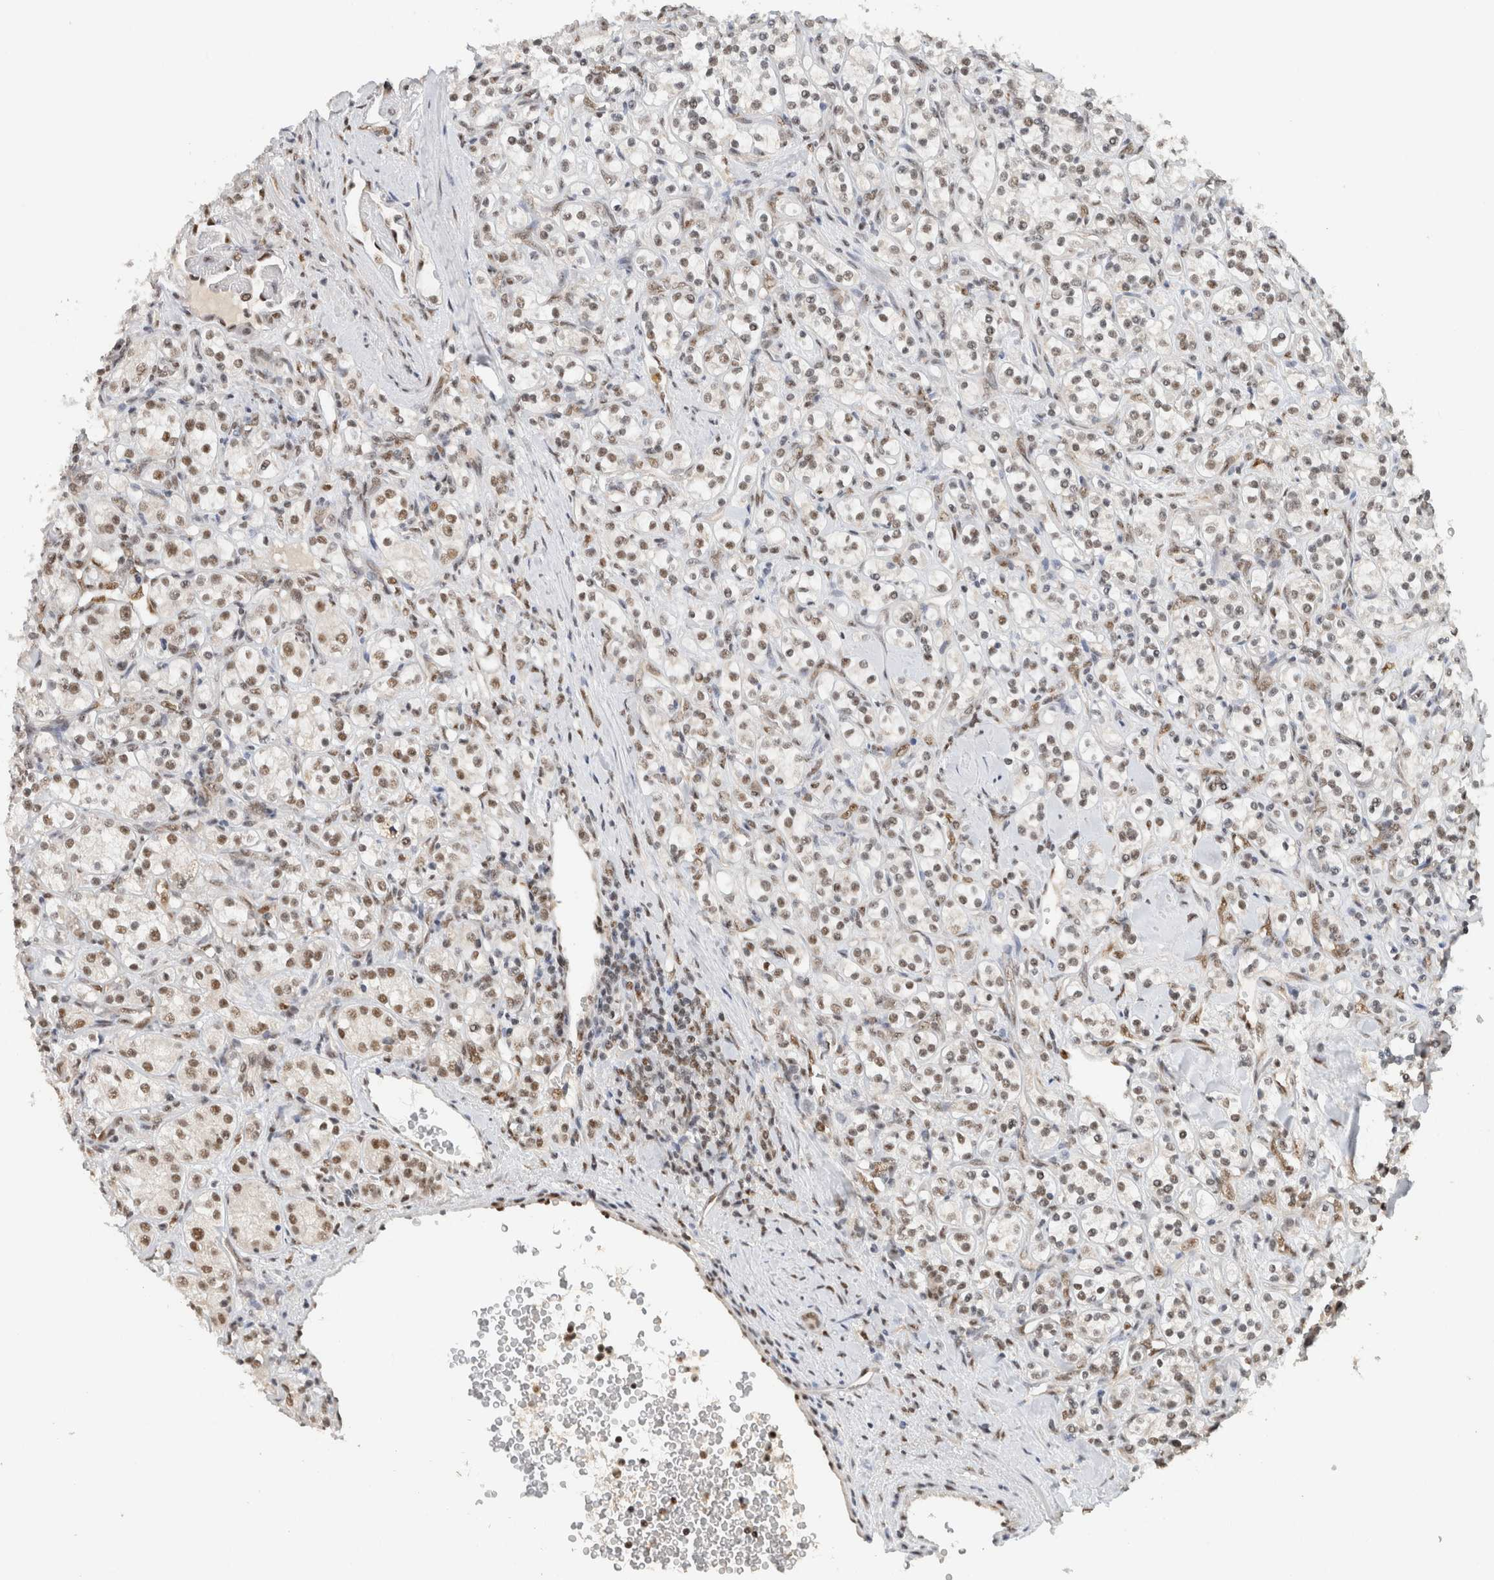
{"staining": {"intensity": "weak", "quantity": ">75%", "location": "nuclear"}, "tissue": "renal cancer", "cell_type": "Tumor cells", "image_type": "cancer", "snomed": [{"axis": "morphology", "description": "Adenocarcinoma, NOS"}, {"axis": "topography", "description": "Kidney"}], "caption": "There is low levels of weak nuclear positivity in tumor cells of renal adenocarcinoma, as demonstrated by immunohistochemical staining (brown color).", "gene": "DDX42", "patient": {"sex": "male", "age": 77}}